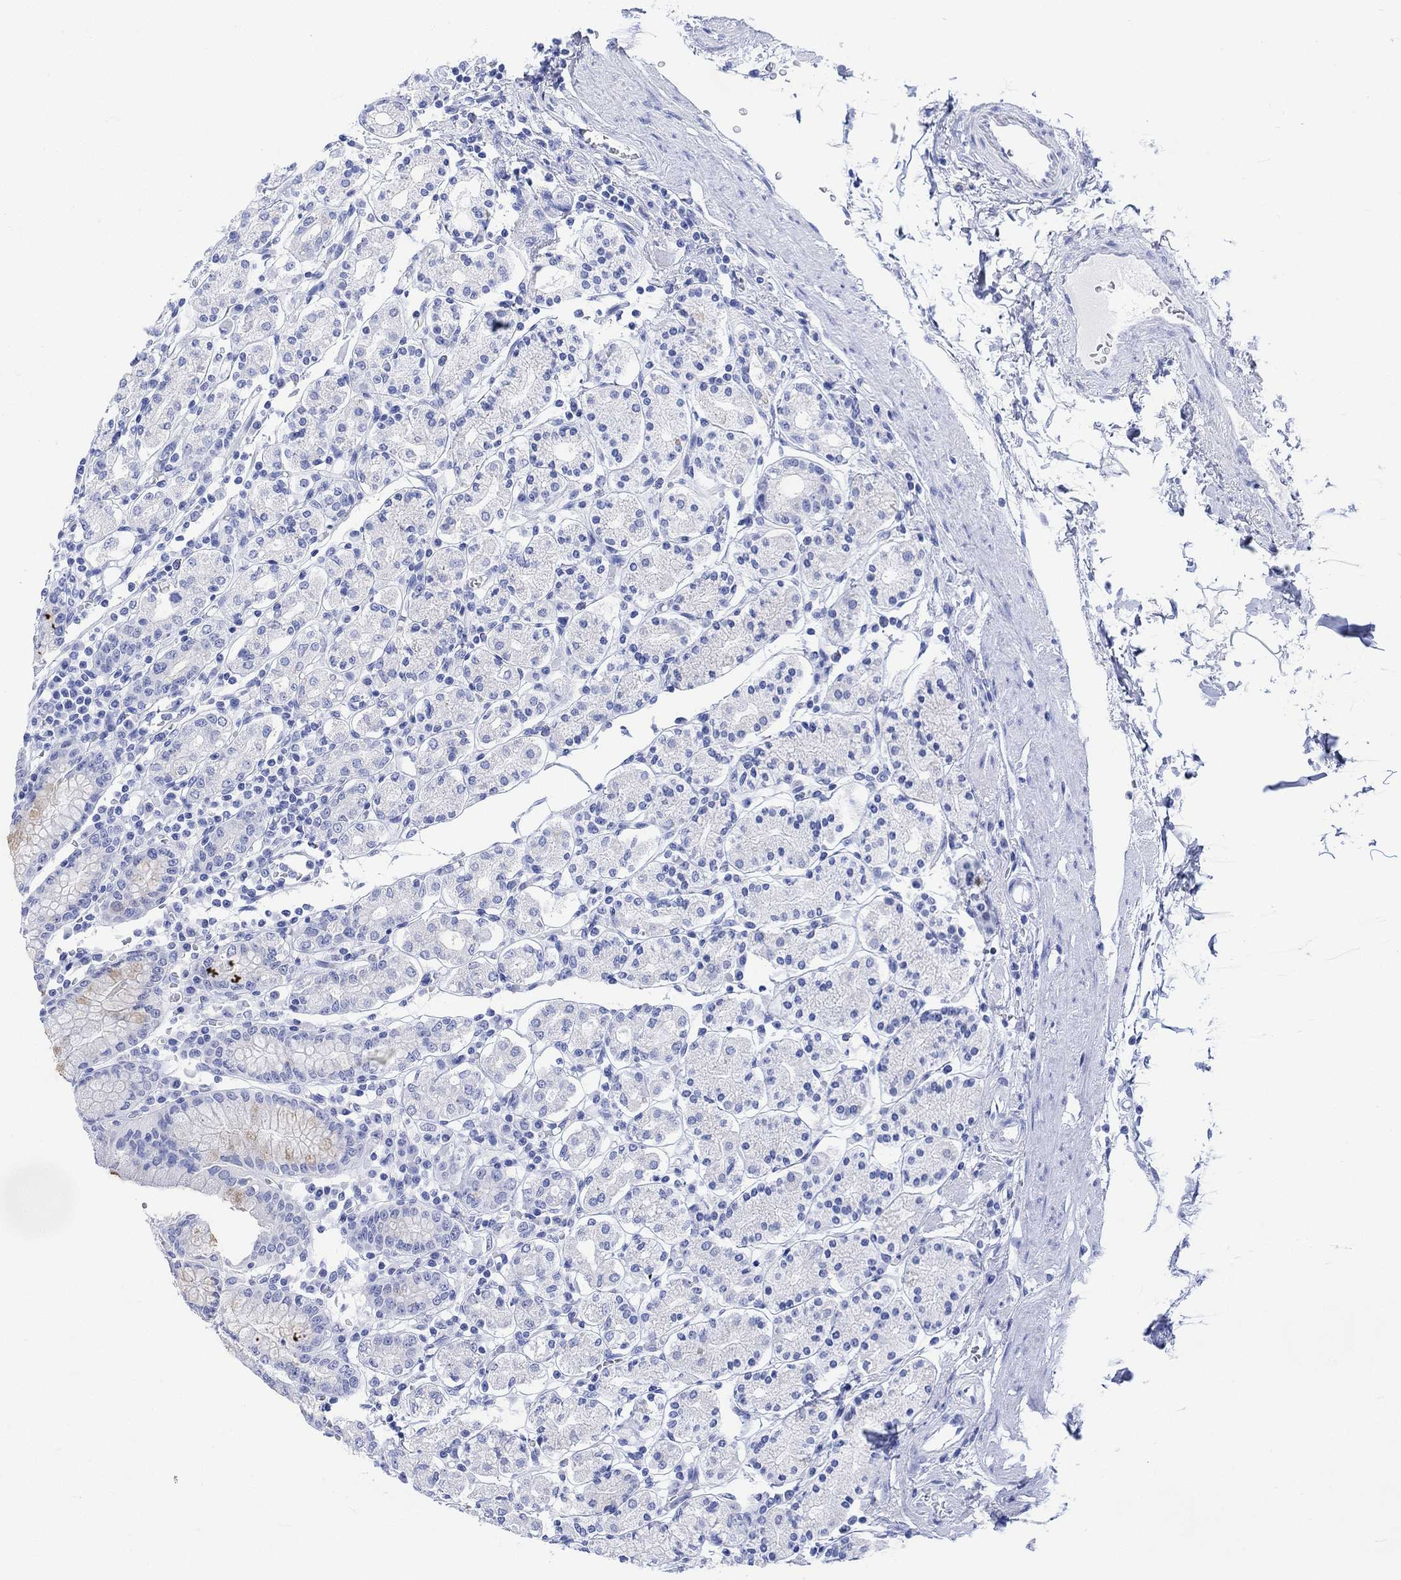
{"staining": {"intensity": "negative", "quantity": "none", "location": "none"}, "tissue": "stomach", "cell_type": "Glandular cells", "image_type": "normal", "snomed": [{"axis": "morphology", "description": "Normal tissue, NOS"}, {"axis": "topography", "description": "Stomach, upper"}, {"axis": "topography", "description": "Stomach"}], "caption": "This is an immunohistochemistry (IHC) micrograph of normal stomach. There is no staining in glandular cells.", "gene": "CELF4", "patient": {"sex": "male", "age": 62}}